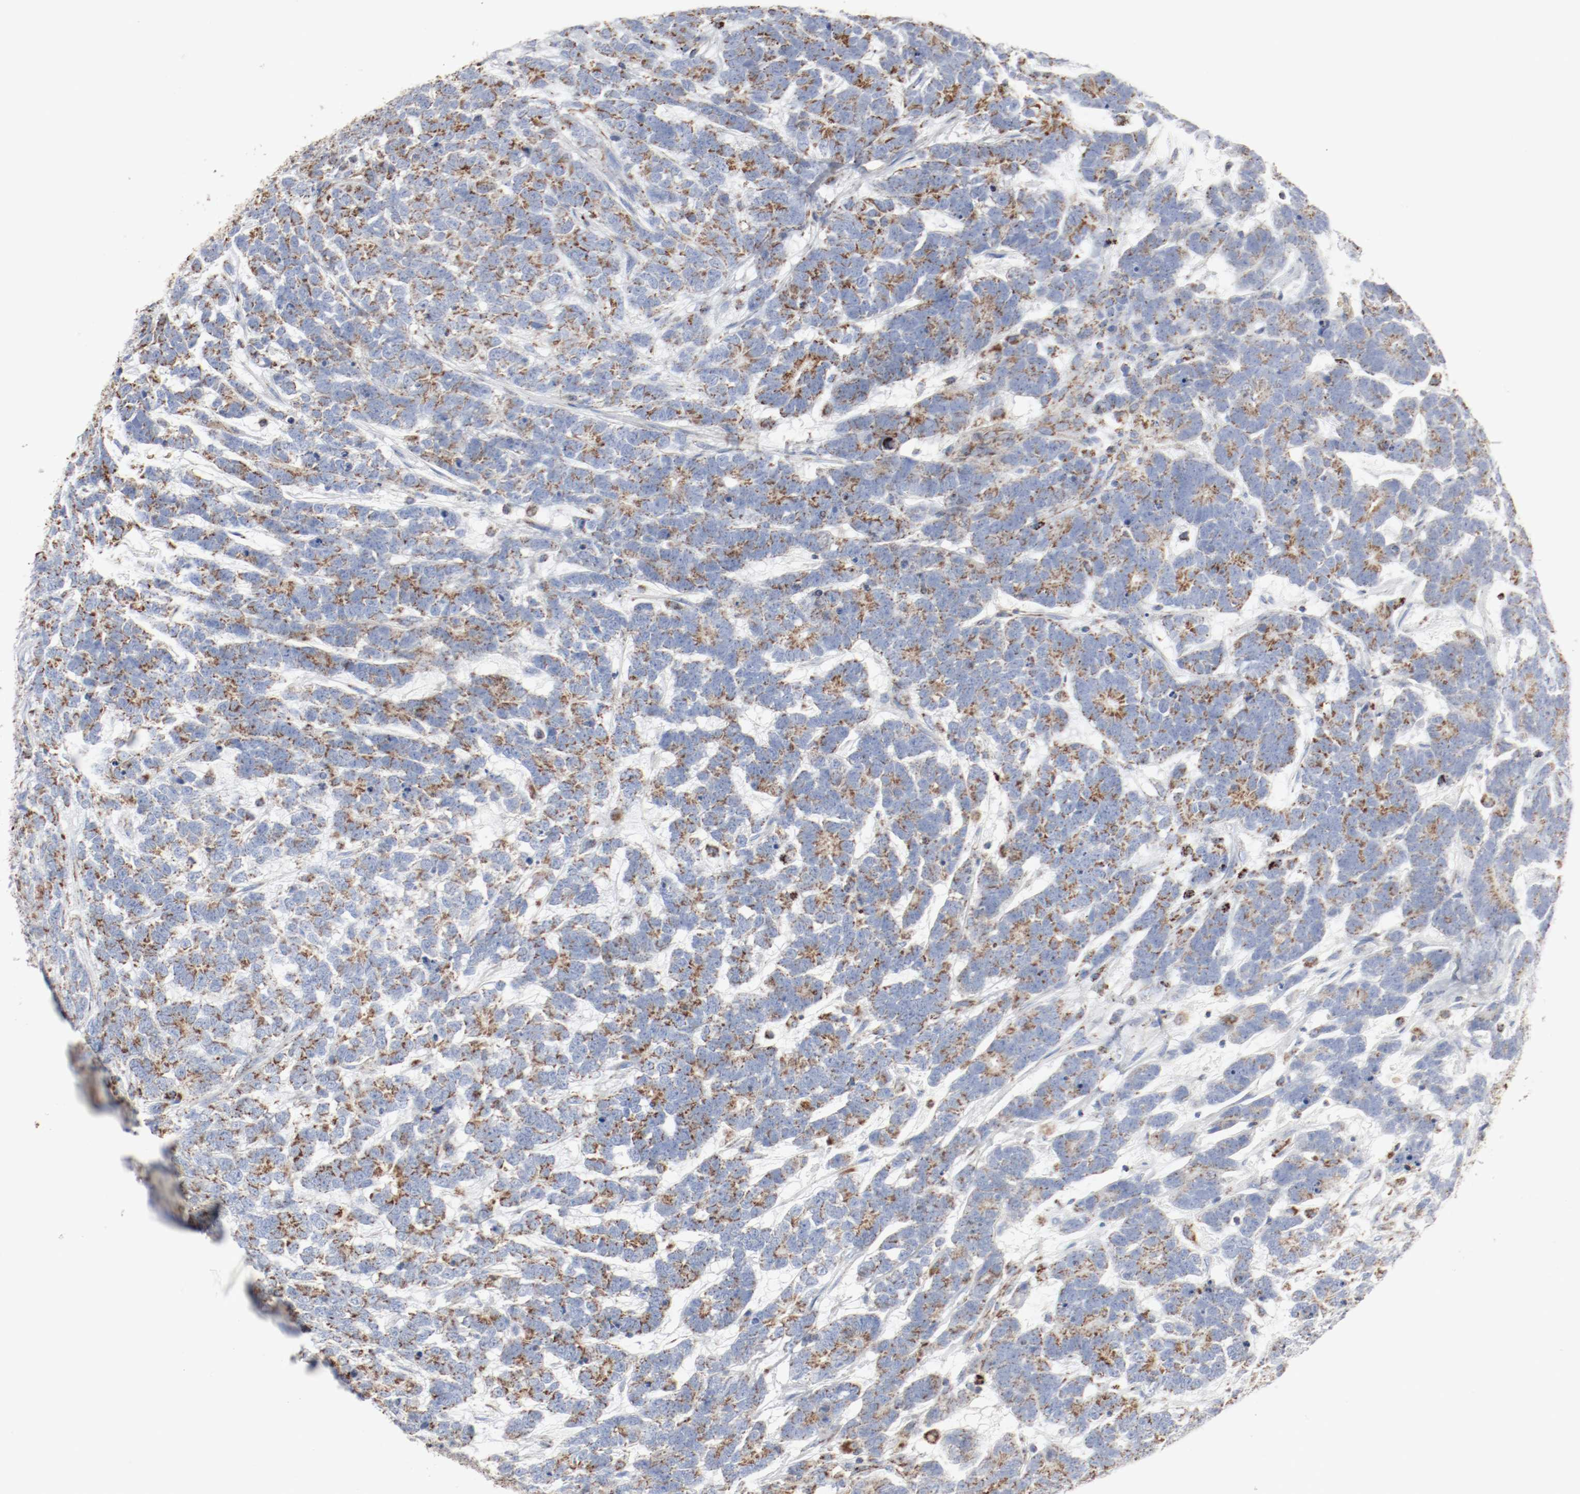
{"staining": {"intensity": "weak", "quantity": ">75%", "location": "cytoplasmic/membranous"}, "tissue": "testis cancer", "cell_type": "Tumor cells", "image_type": "cancer", "snomed": [{"axis": "morphology", "description": "Carcinoma, Embryonal, NOS"}, {"axis": "topography", "description": "Testis"}], "caption": "A histopathology image of human testis embryonal carcinoma stained for a protein demonstrates weak cytoplasmic/membranous brown staining in tumor cells.", "gene": "NDUFB8", "patient": {"sex": "male", "age": 26}}